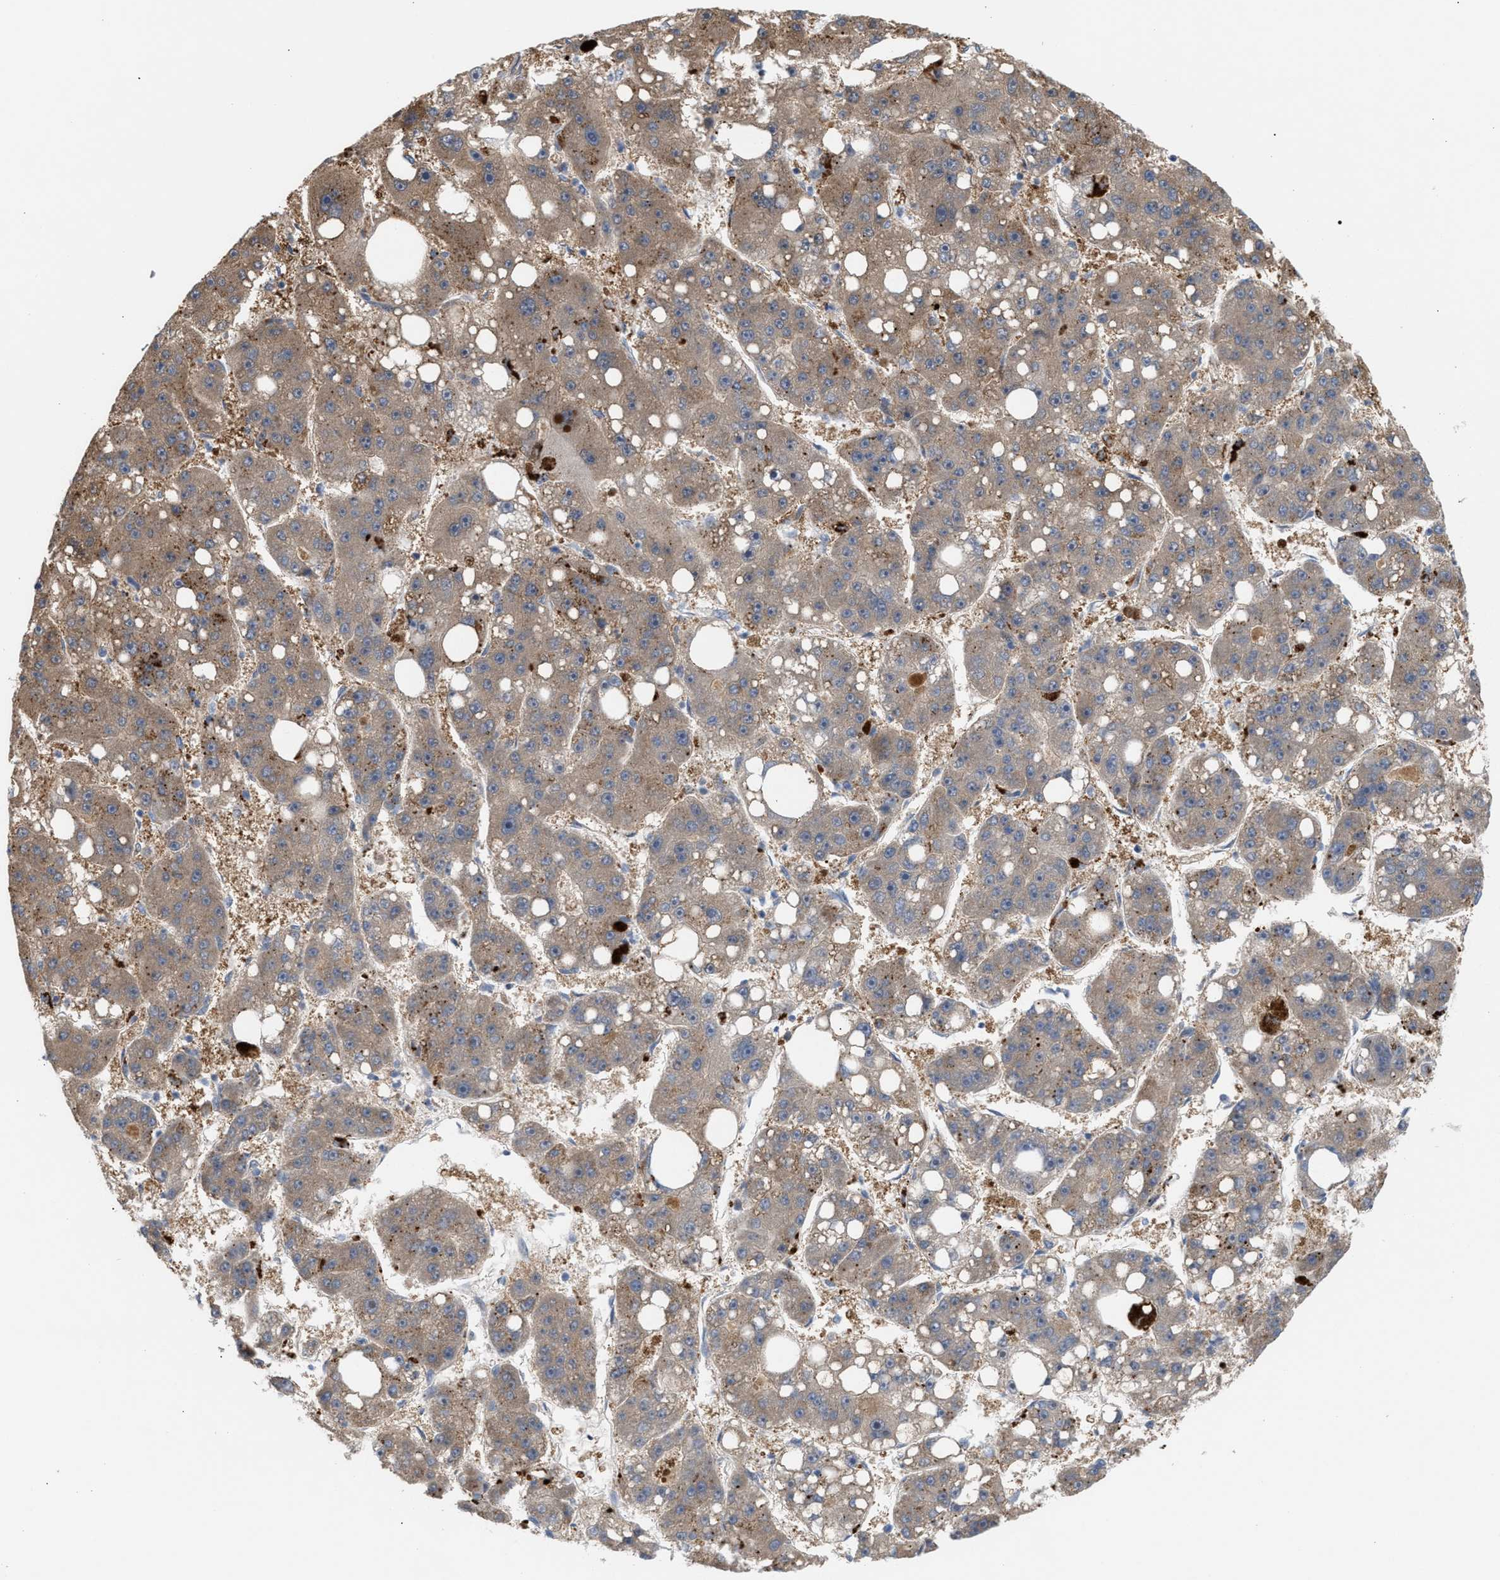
{"staining": {"intensity": "weak", "quantity": ">75%", "location": "cytoplasmic/membranous"}, "tissue": "liver cancer", "cell_type": "Tumor cells", "image_type": "cancer", "snomed": [{"axis": "morphology", "description": "Carcinoma, Hepatocellular, NOS"}, {"axis": "topography", "description": "Liver"}], "caption": "Hepatocellular carcinoma (liver) stained for a protein exhibits weak cytoplasmic/membranous positivity in tumor cells.", "gene": "MBTD1", "patient": {"sex": "female", "age": 61}}